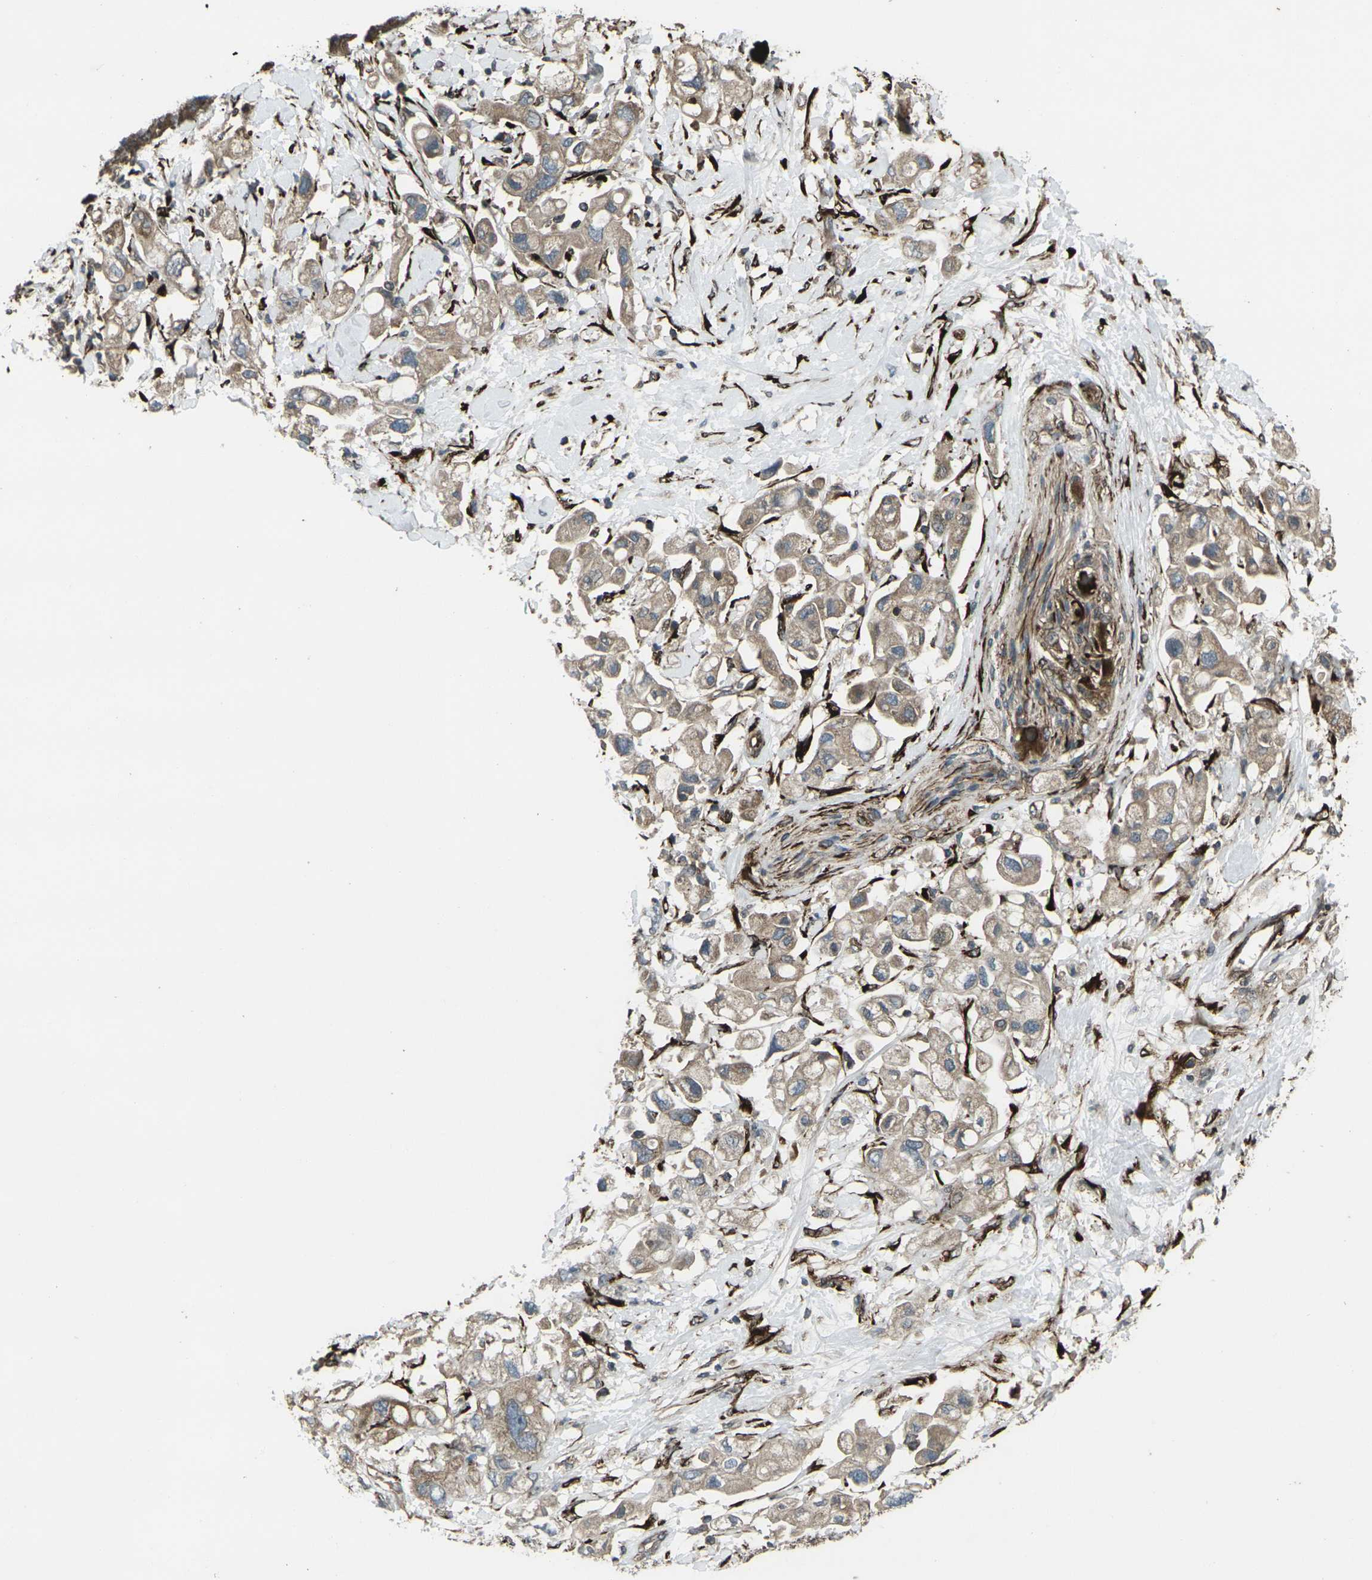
{"staining": {"intensity": "weak", "quantity": ">75%", "location": "cytoplasmic/membranous"}, "tissue": "pancreatic cancer", "cell_type": "Tumor cells", "image_type": "cancer", "snomed": [{"axis": "morphology", "description": "Adenocarcinoma, NOS"}, {"axis": "topography", "description": "Pancreas"}], "caption": "A brown stain highlights weak cytoplasmic/membranous positivity of a protein in human pancreatic cancer tumor cells. (DAB = brown stain, brightfield microscopy at high magnification).", "gene": "LSMEM1", "patient": {"sex": "female", "age": 56}}